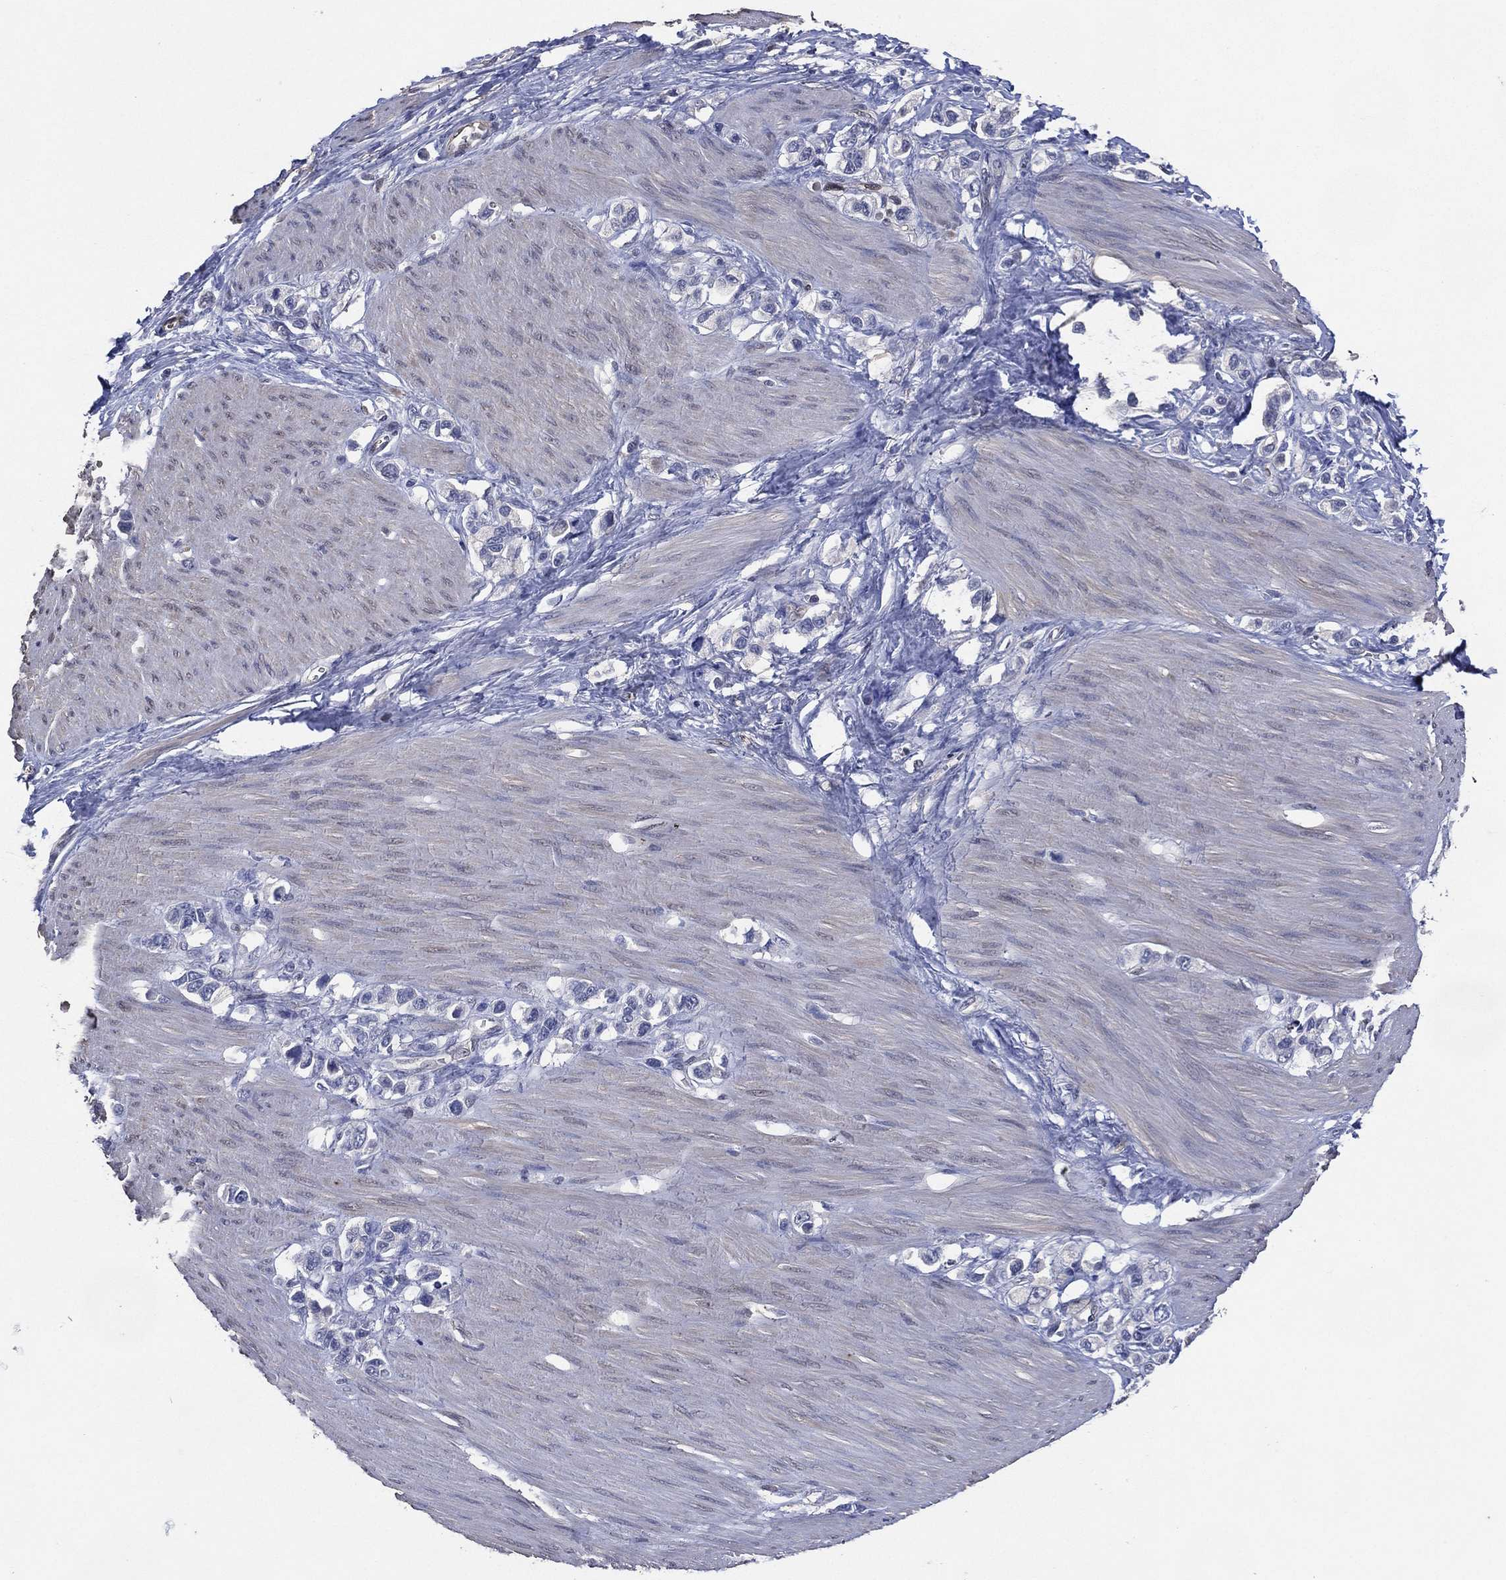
{"staining": {"intensity": "negative", "quantity": "none", "location": "none"}, "tissue": "stomach cancer", "cell_type": "Tumor cells", "image_type": "cancer", "snomed": [{"axis": "morphology", "description": "Normal tissue, NOS"}, {"axis": "morphology", "description": "Adenocarcinoma, NOS"}, {"axis": "morphology", "description": "Adenocarcinoma, High grade"}, {"axis": "topography", "description": "Stomach, upper"}, {"axis": "topography", "description": "Stomach"}], "caption": "Immunohistochemical staining of human adenocarcinoma (stomach) exhibits no significant expression in tumor cells.", "gene": "AK1", "patient": {"sex": "female", "age": 65}}